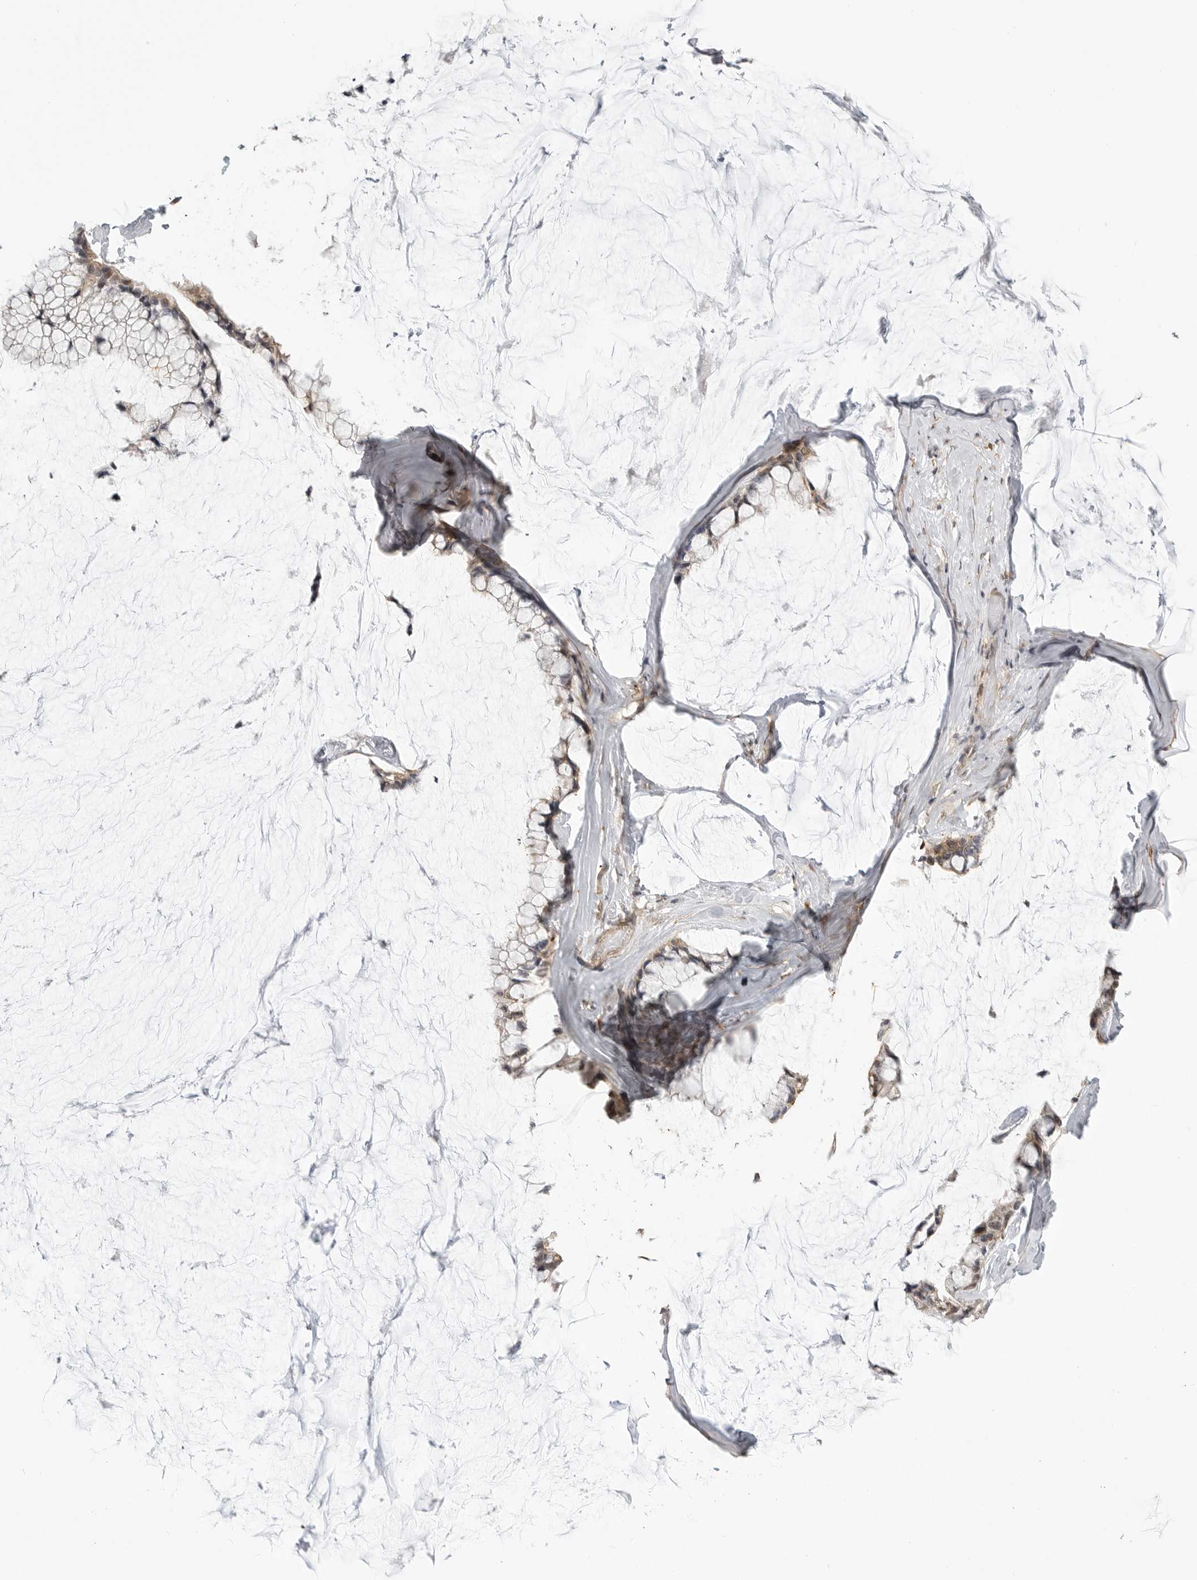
{"staining": {"intensity": "weak", "quantity": ">75%", "location": "cytoplasmic/membranous"}, "tissue": "ovarian cancer", "cell_type": "Tumor cells", "image_type": "cancer", "snomed": [{"axis": "morphology", "description": "Cystadenocarcinoma, mucinous, NOS"}, {"axis": "topography", "description": "Ovary"}], "caption": "There is low levels of weak cytoplasmic/membranous expression in tumor cells of ovarian cancer (mucinous cystadenocarcinoma), as demonstrated by immunohistochemical staining (brown color).", "gene": "GPC2", "patient": {"sex": "female", "age": 39}}